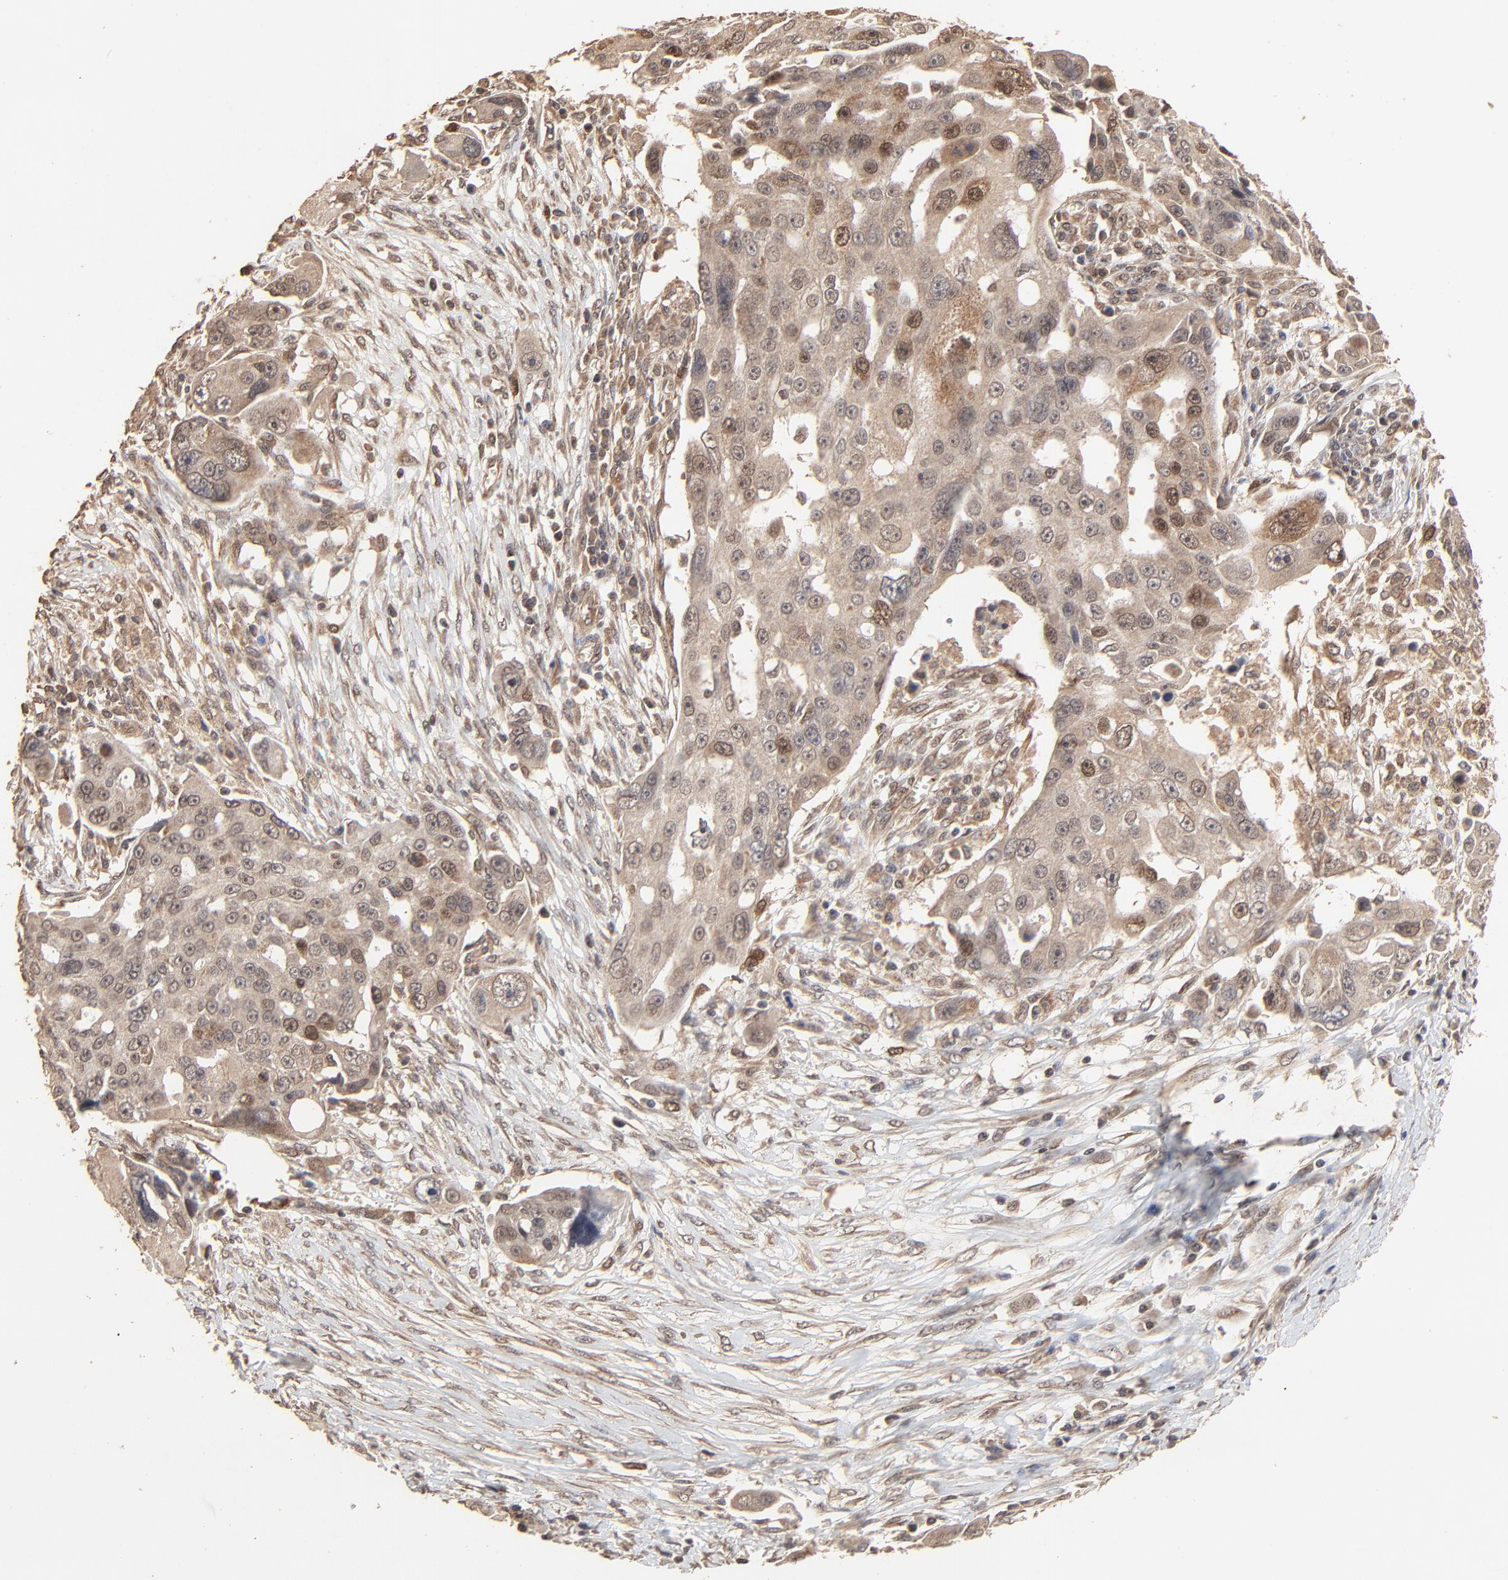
{"staining": {"intensity": "moderate", "quantity": "<25%", "location": "cytoplasmic/membranous,nuclear"}, "tissue": "ovarian cancer", "cell_type": "Tumor cells", "image_type": "cancer", "snomed": [{"axis": "morphology", "description": "Carcinoma, endometroid"}, {"axis": "topography", "description": "Ovary"}], "caption": "This is an image of IHC staining of ovarian endometroid carcinoma, which shows moderate expression in the cytoplasmic/membranous and nuclear of tumor cells.", "gene": "FAM227A", "patient": {"sex": "female", "age": 75}}